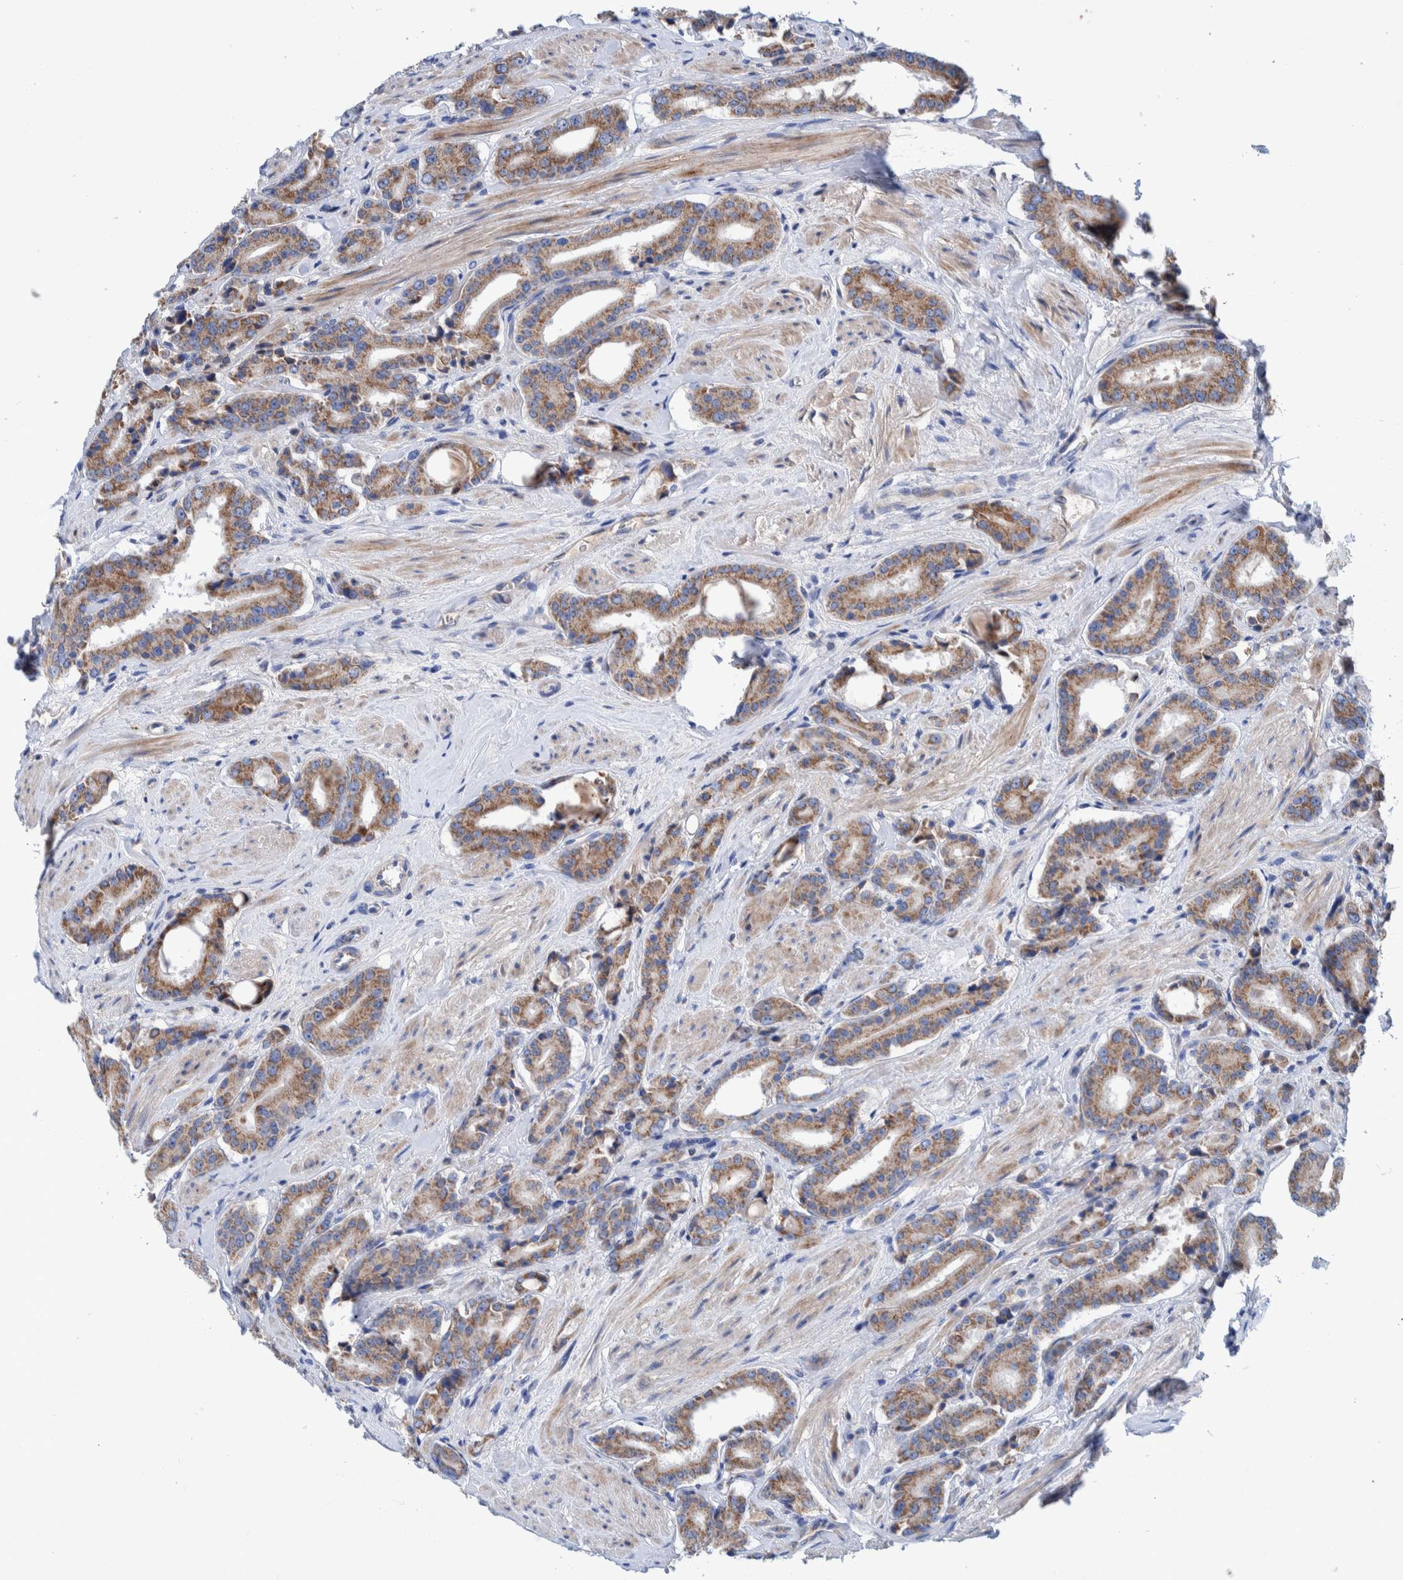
{"staining": {"intensity": "moderate", "quantity": ">75%", "location": "cytoplasmic/membranous"}, "tissue": "prostate cancer", "cell_type": "Tumor cells", "image_type": "cancer", "snomed": [{"axis": "morphology", "description": "Adenocarcinoma, High grade"}, {"axis": "topography", "description": "Prostate"}], "caption": "IHC micrograph of human high-grade adenocarcinoma (prostate) stained for a protein (brown), which exhibits medium levels of moderate cytoplasmic/membranous staining in about >75% of tumor cells.", "gene": "DECR1", "patient": {"sex": "male", "age": 71}}